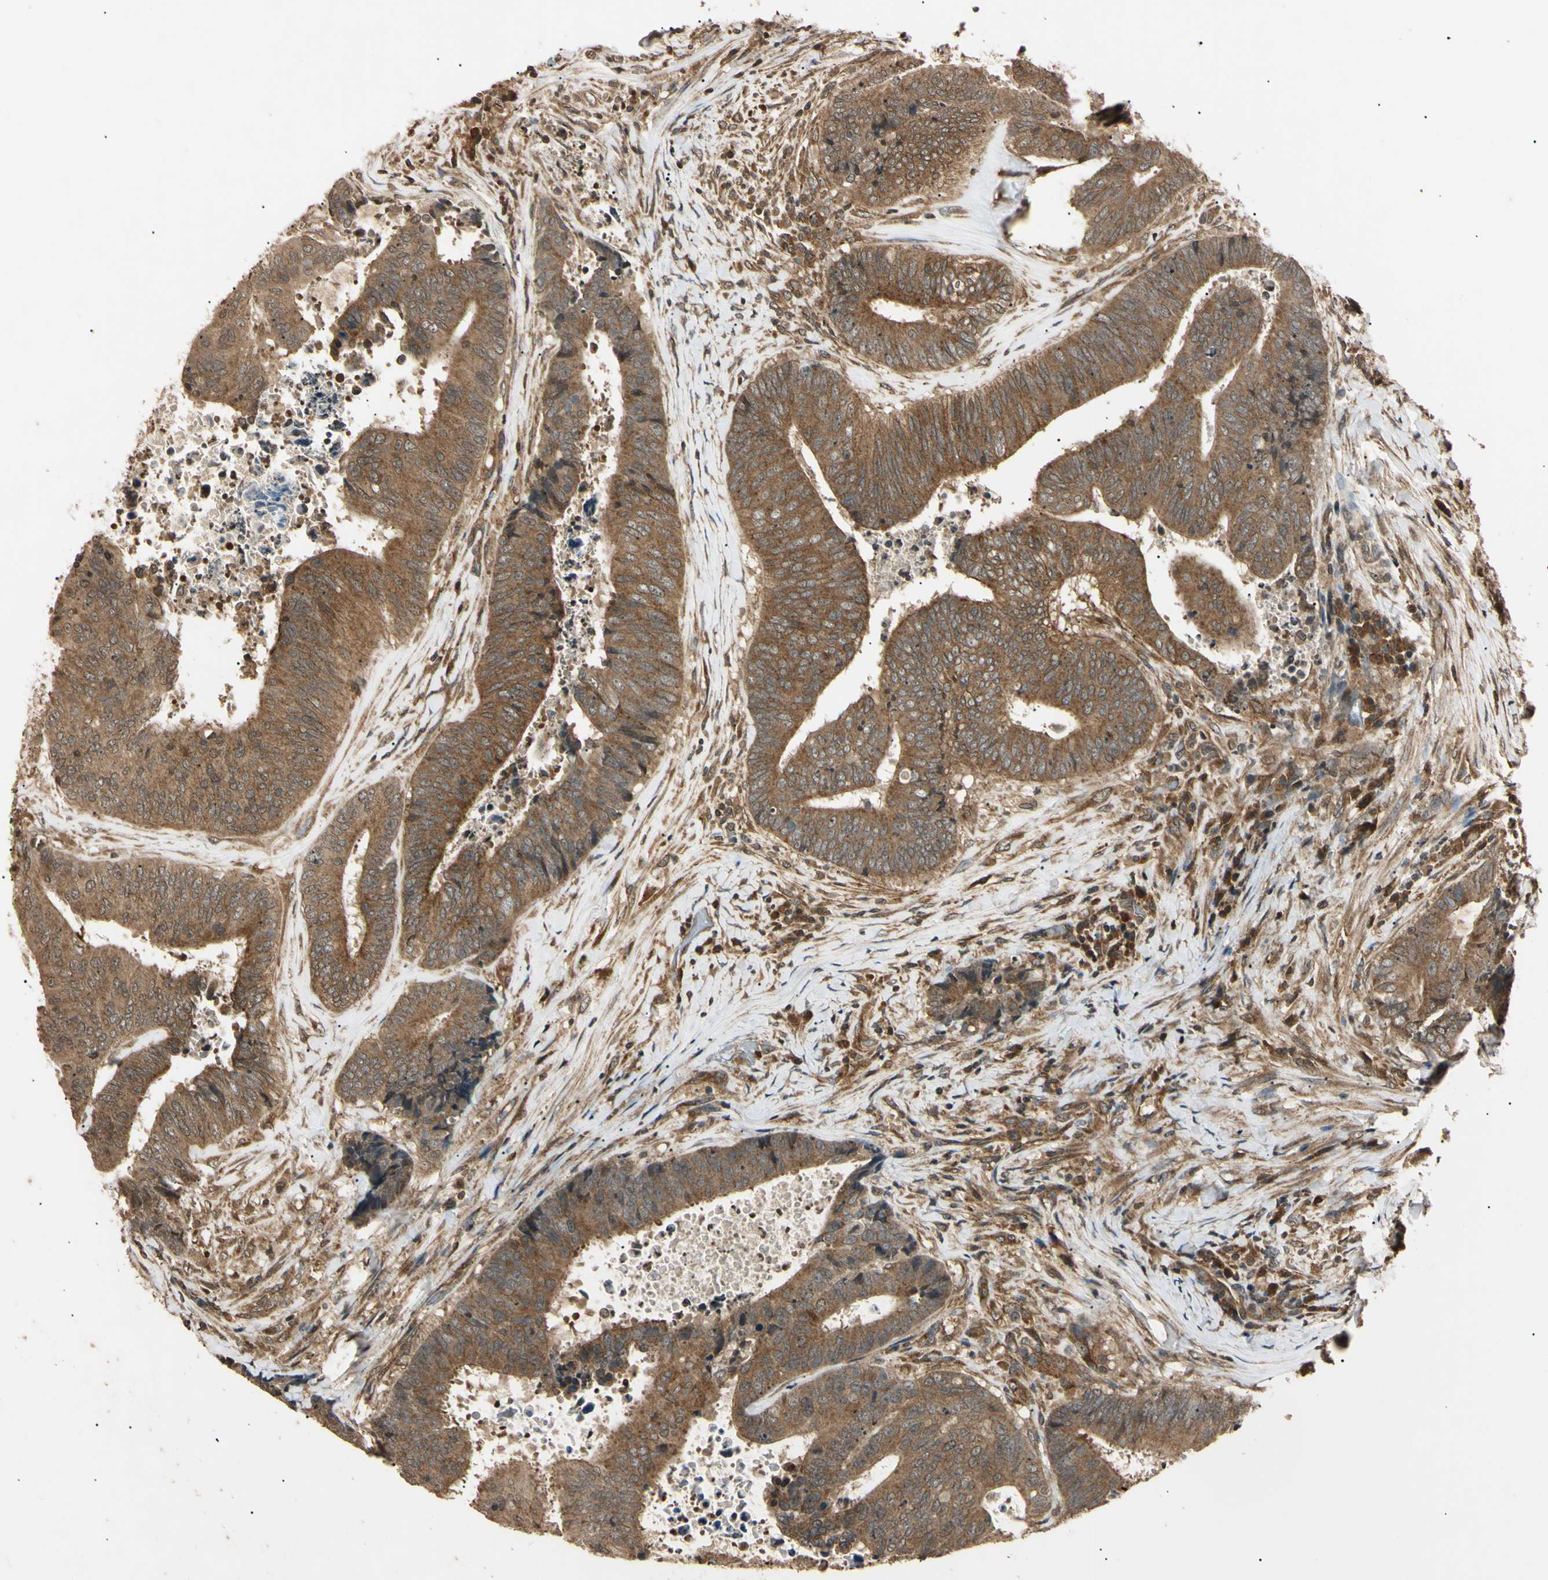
{"staining": {"intensity": "moderate", "quantity": ">75%", "location": "cytoplasmic/membranous"}, "tissue": "colorectal cancer", "cell_type": "Tumor cells", "image_type": "cancer", "snomed": [{"axis": "morphology", "description": "Adenocarcinoma, NOS"}, {"axis": "topography", "description": "Rectum"}], "caption": "An immunohistochemistry (IHC) histopathology image of neoplastic tissue is shown. Protein staining in brown labels moderate cytoplasmic/membranous positivity in colorectal cancer within tumor cells.", "gene": "EPN1", "patient": {"sex": "male", "age": 72}}